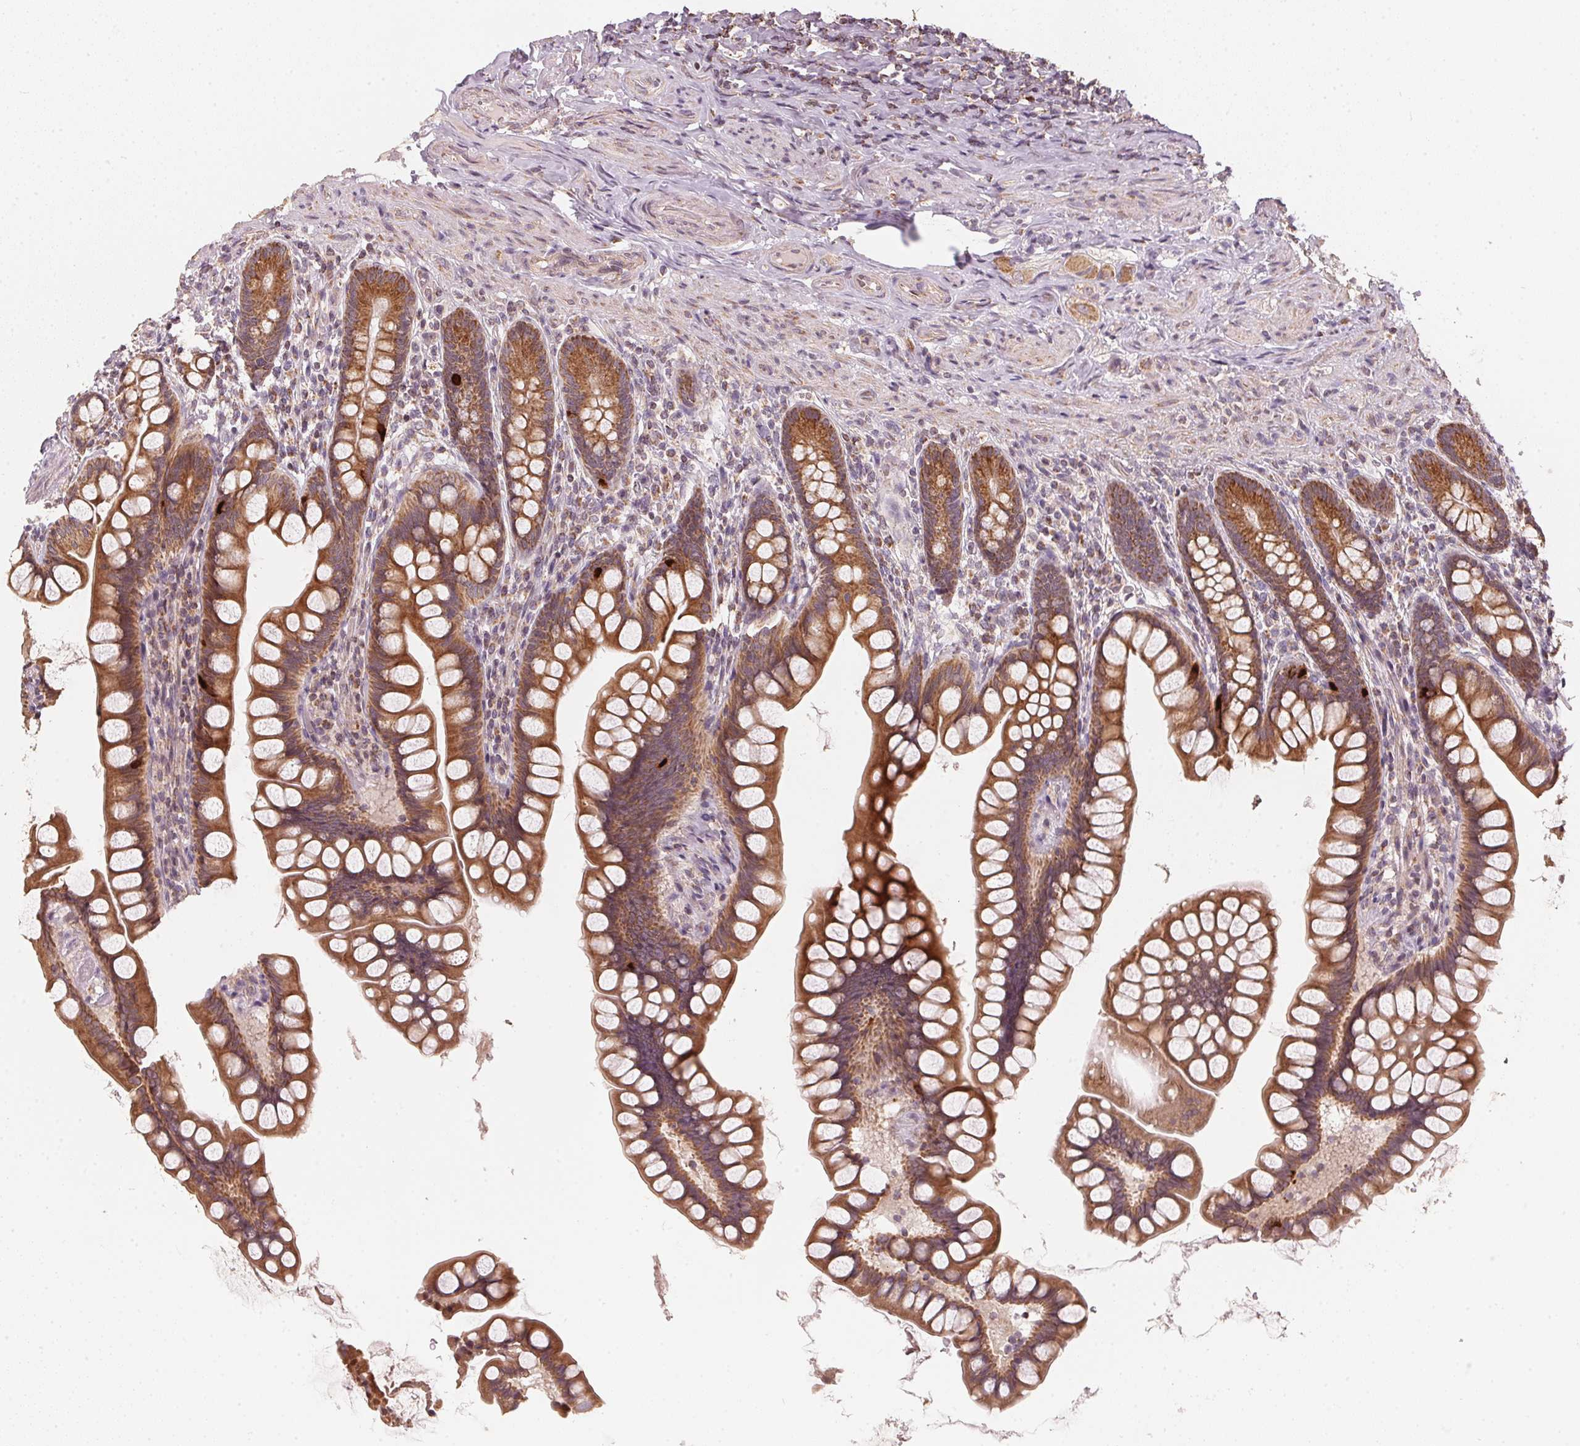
{"staining": {"intensity": "moderate", "quantity": ">75%", "location": "cytoplasmic/membranous"}, "tissue": "small intestine", "cell_type": "Glandular cells", "image_type": "normal", "snomed": [{"axis": "morphology", "description": "Normal tissue, NOS"}, {"axis": "topography", "description": "Small intestine"}], "caption": "DAB immunohistochemical staining of normal human small intestine shows moderate cytoplasmic/membranous protein expression in approximately >75% of glandular cells. Nuclei are stained in blue.", "gene": "MATCAP1", "patient": {"sex": "male", "age": 70}}